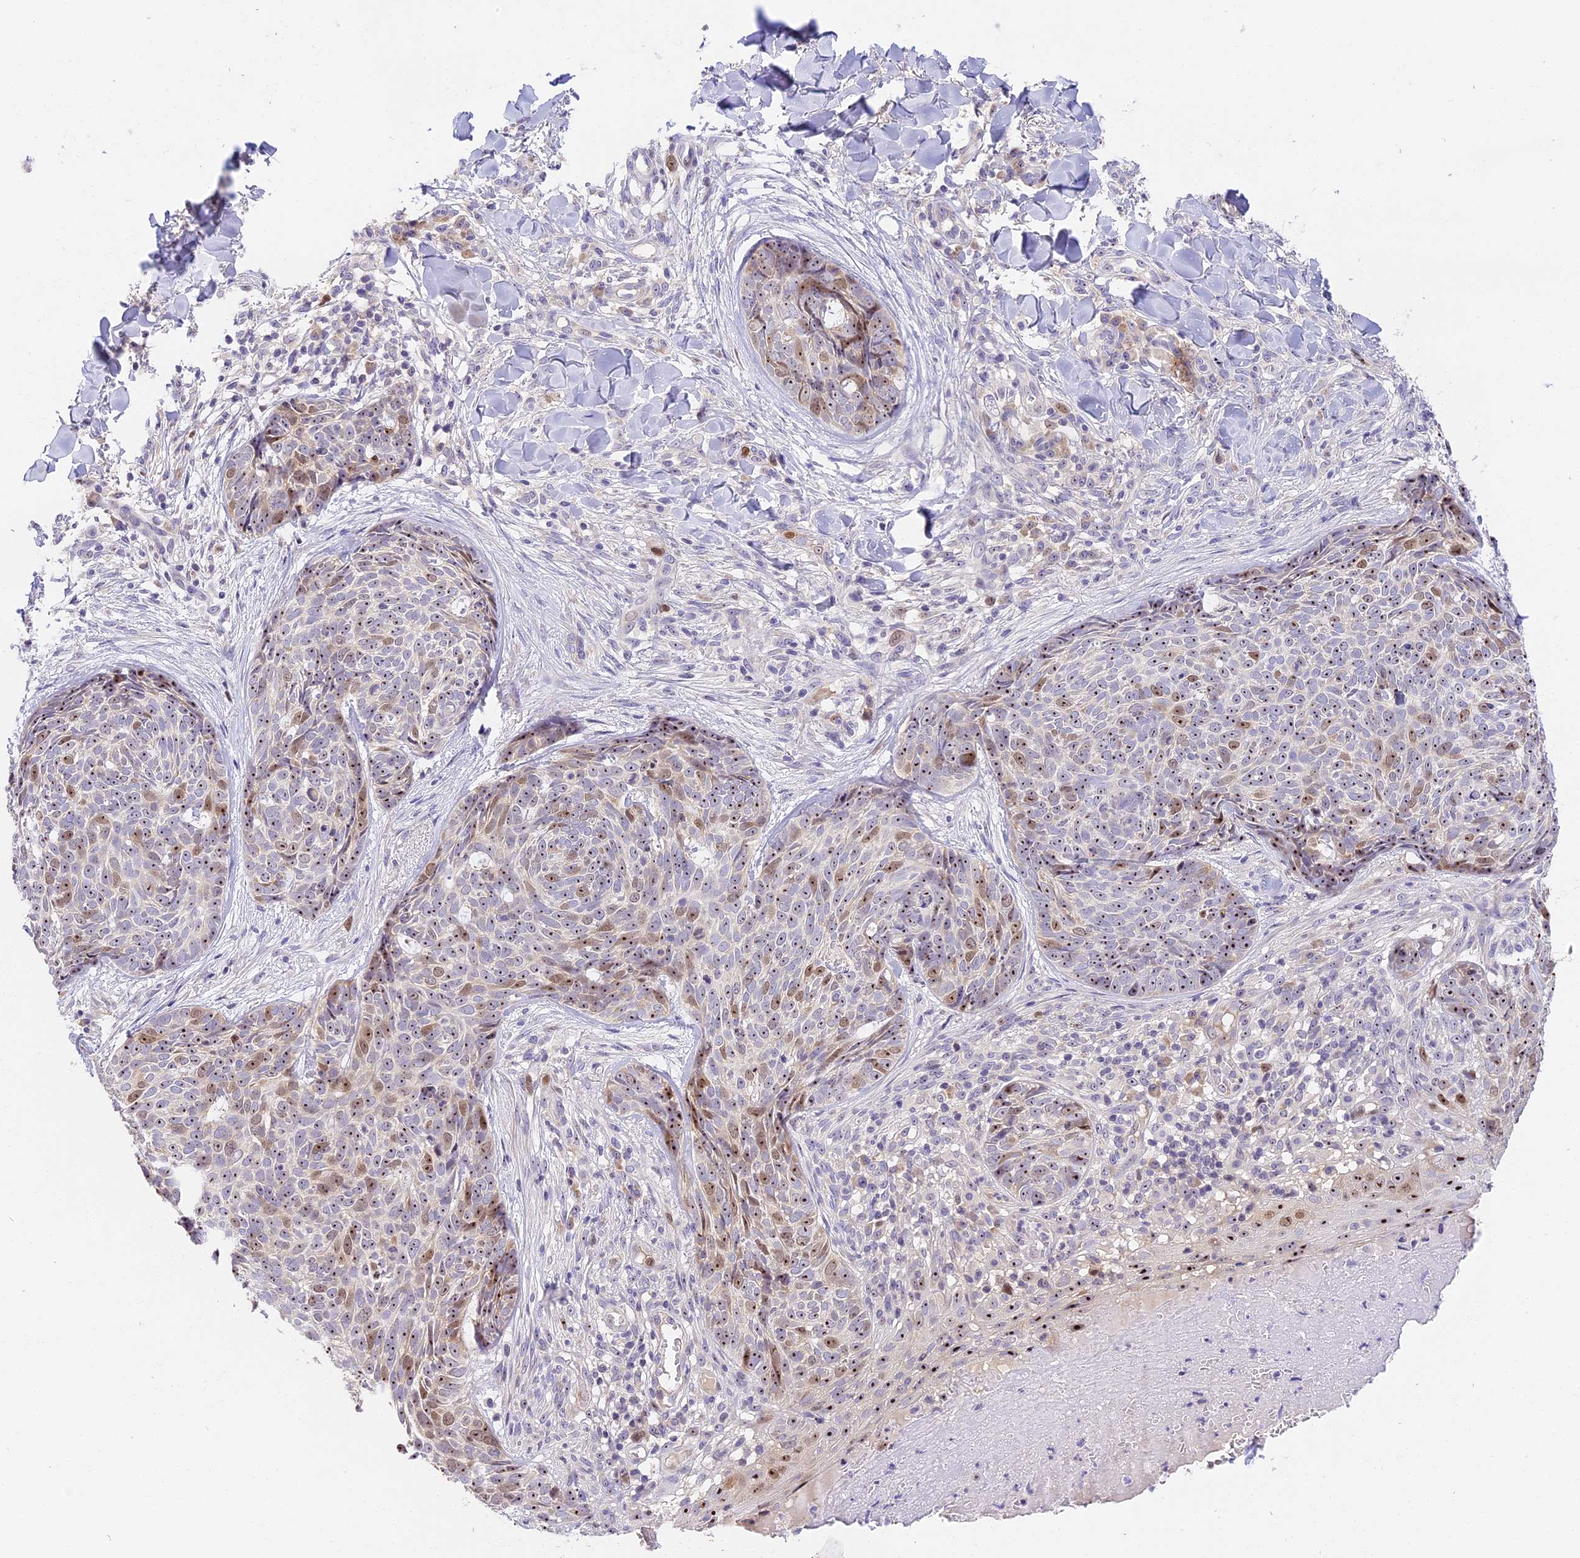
{"staining": {"intensity": "moderate", "quantity": ">75%", "location": "nuclear"}, "tissue": "skin cancer", "cell_type": "Tumor cells", "image_type": "cancer", "snomed": [{"axis": "morphology", "description": "Basal cell carcinoma"}, {"axis": "topography", "description": "Skin"}], "caption": "Moderate nuclear protein expression is seen in approximately >75% of tumor cells in basal cell carcinoma (skin).", "gene": "RAD51", "patient": {"sex": "female", "age": 61}}